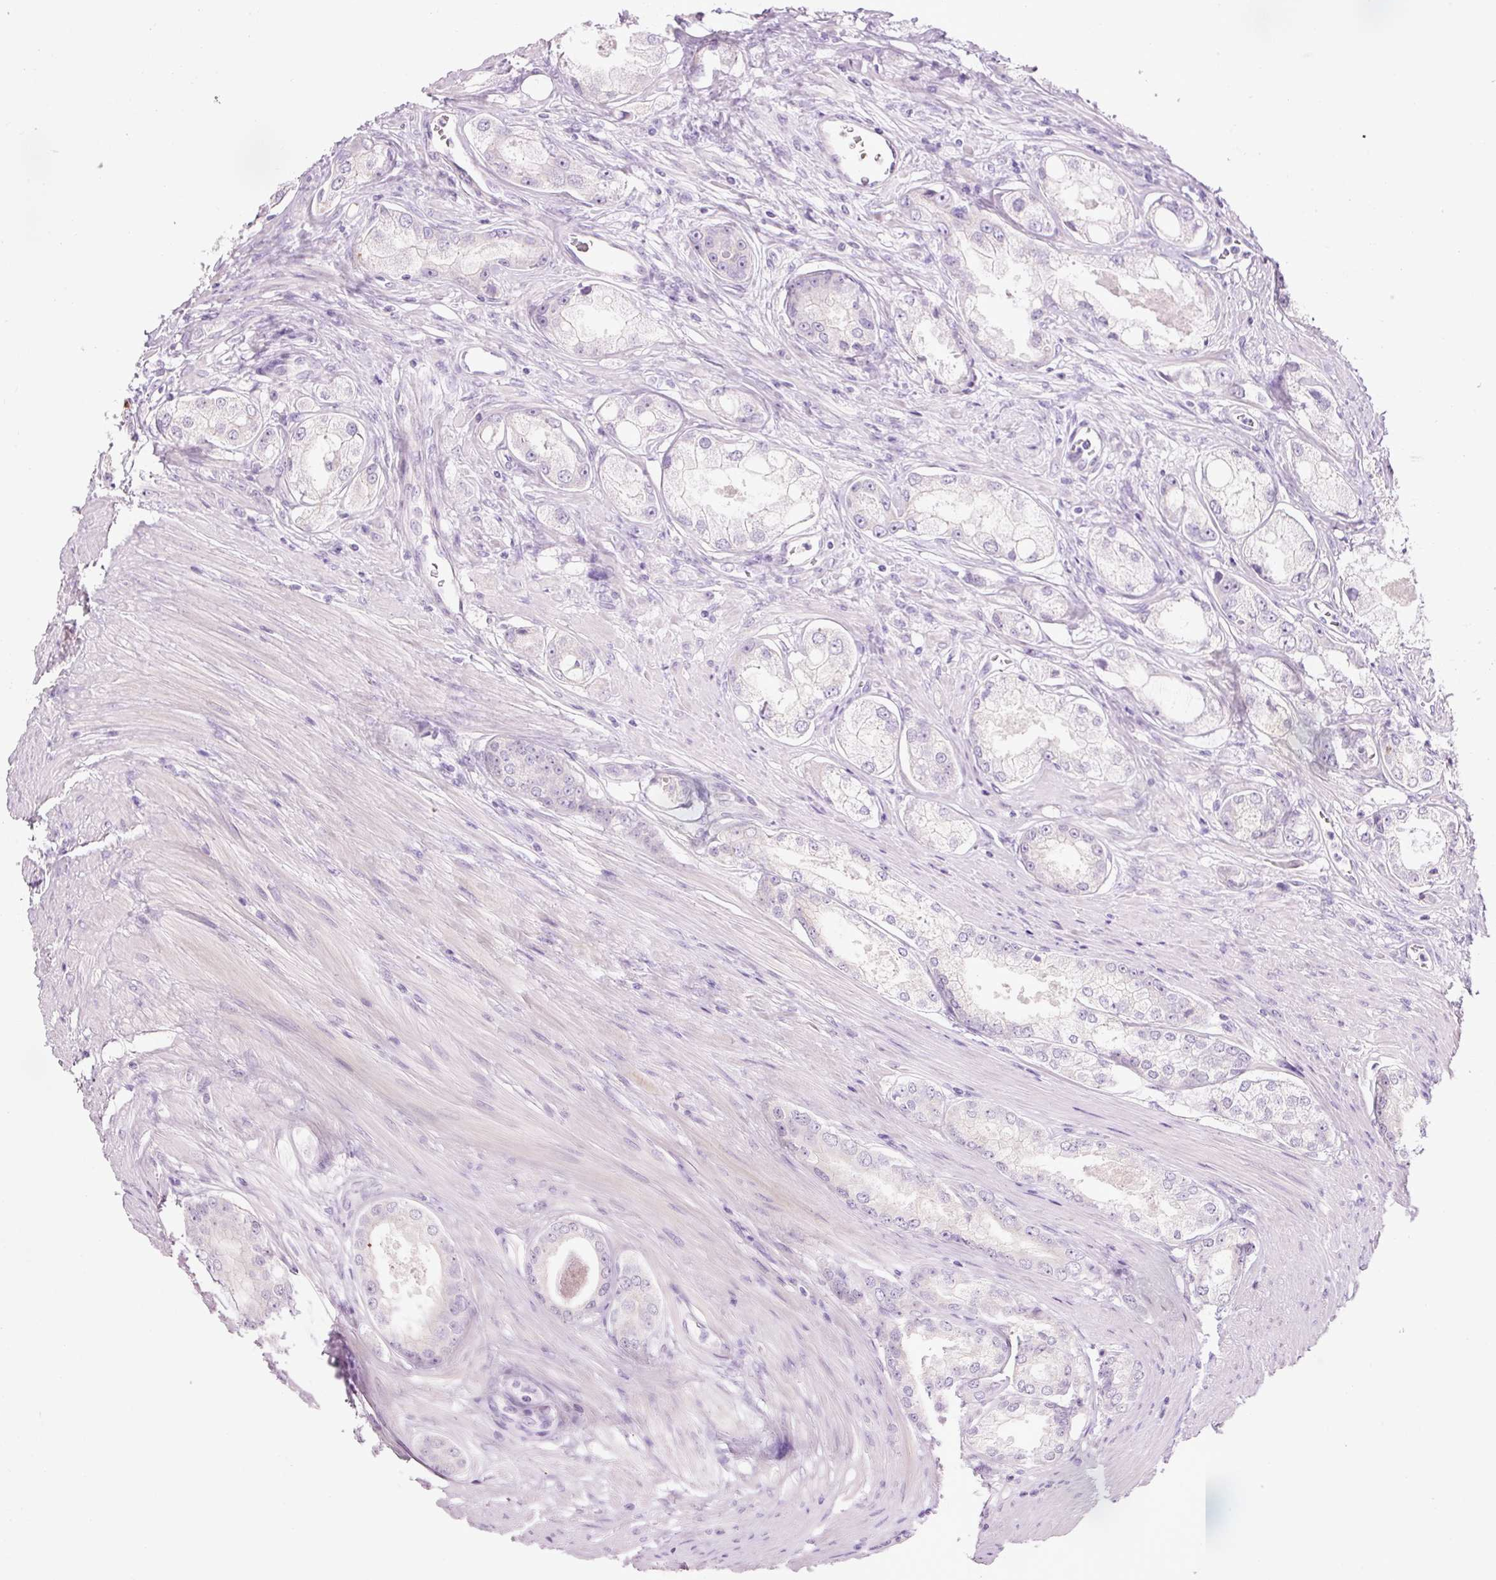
{"staining": {"intensity": "negative", "quantity": "none", "location": "none"}, "tissue": "prostate cancer", "cell_type": "Tumor cells", "image_type": "cancer", "snomed": [{"axis": "morphology", "description": "Adenocarcinoma, Low grade"}, {"axis": "topography", "description": "Prostate"}], "caption": "A micrograph of human prostate cancer is negative for staining in tumor cells.", "gene": "DHRS11", "patient": {"sex": "male", "age": 68}}